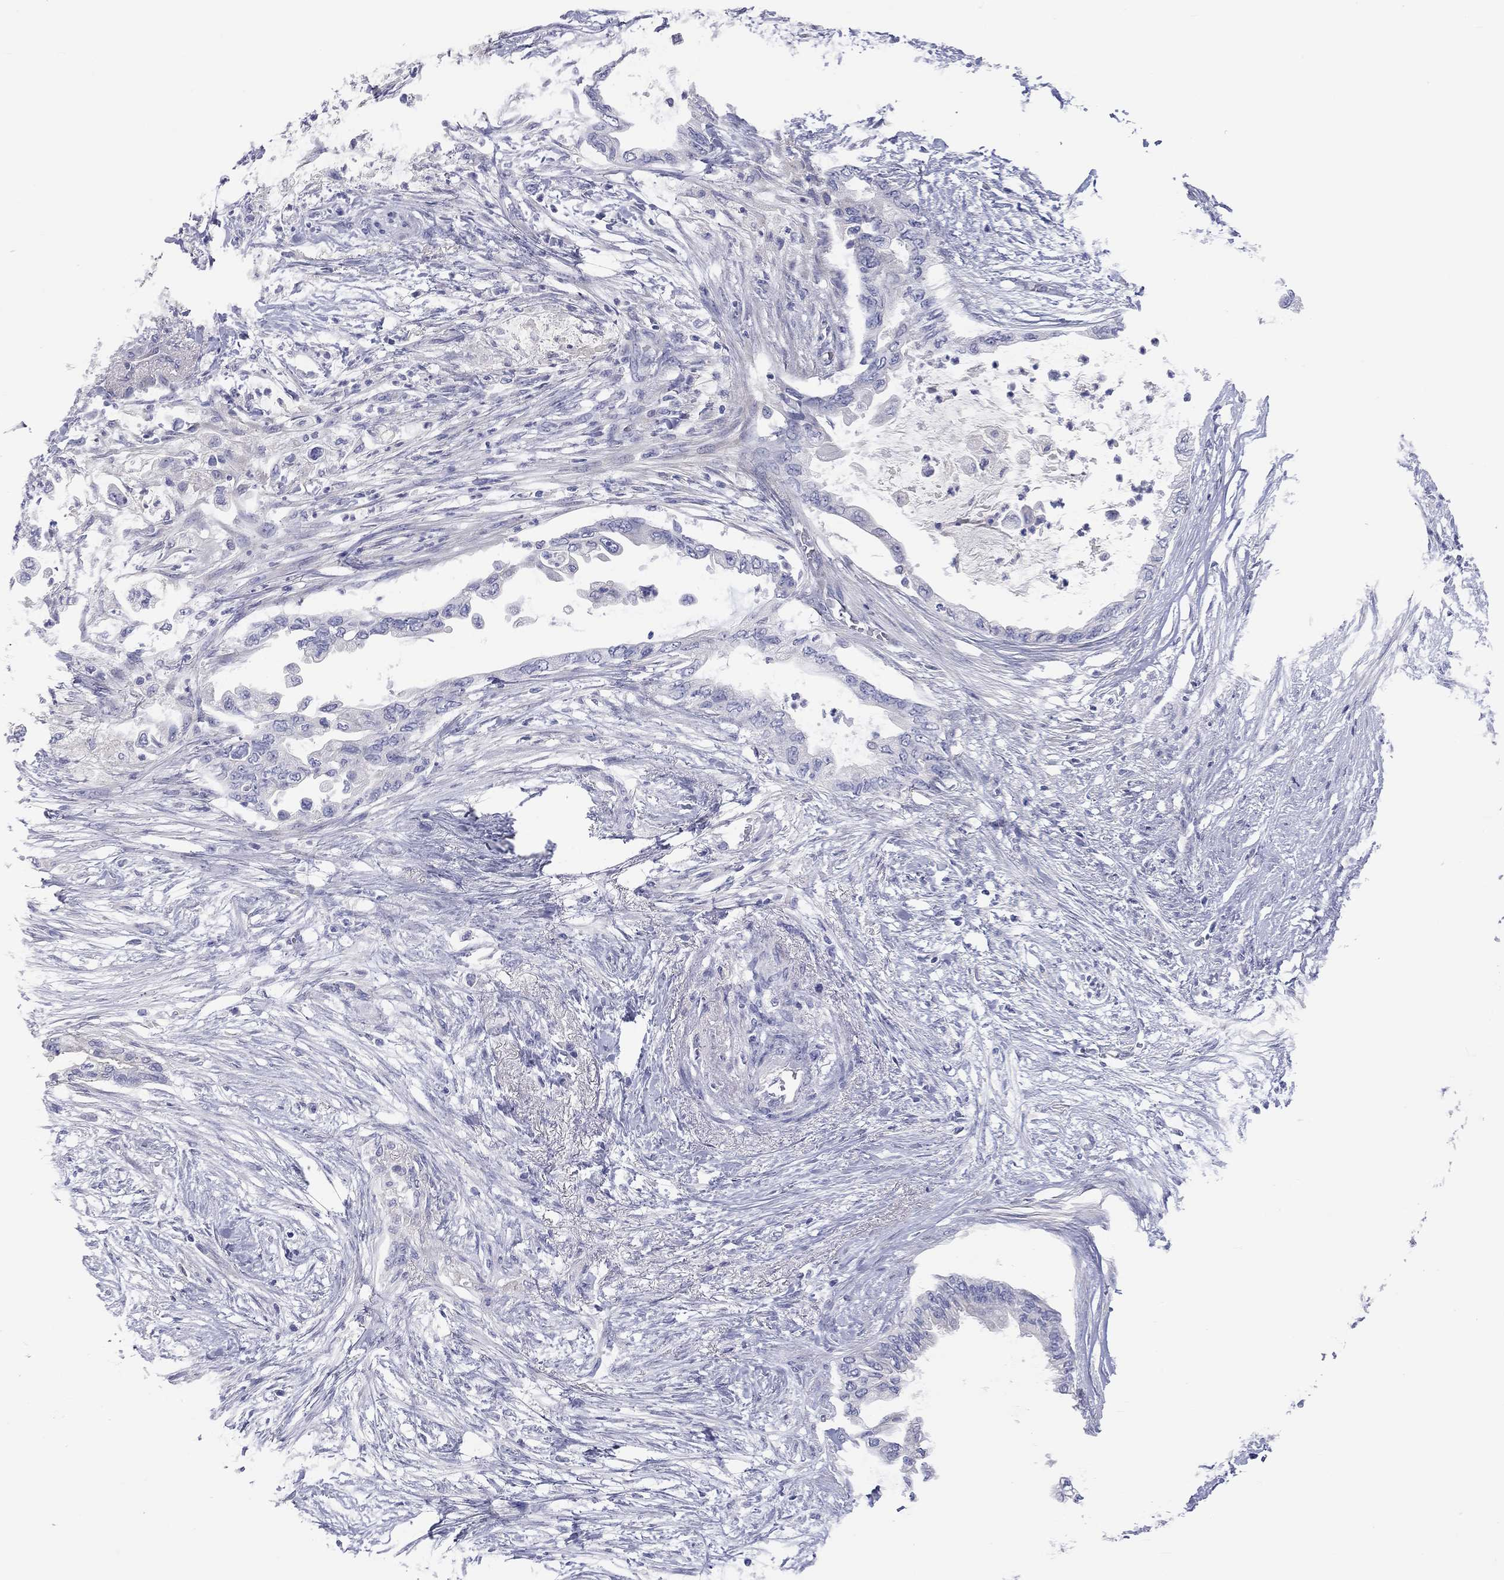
{"staining": {"intensity": "negative", "quantity": "none", "location": "none"}, "tissue": "pancreatic cancer", "cell_type": "Tumor cells", "image_type": "cancer", "snomed": [{"axis": "morphology", "description": "Normal tissue, NOS"}, {"axis": "morphology", "description": "Adenocarcinoma, NOS"}, {"axis": "topography", "description": "Pancreas"}, {"axis": "topography", "description": "Duodenum"}], "caption": "Tumor cells are negative for protein expression in human pancreatic cancer.", "gene": "ST7L", "patient": {"sex": "female", "age": 60}}